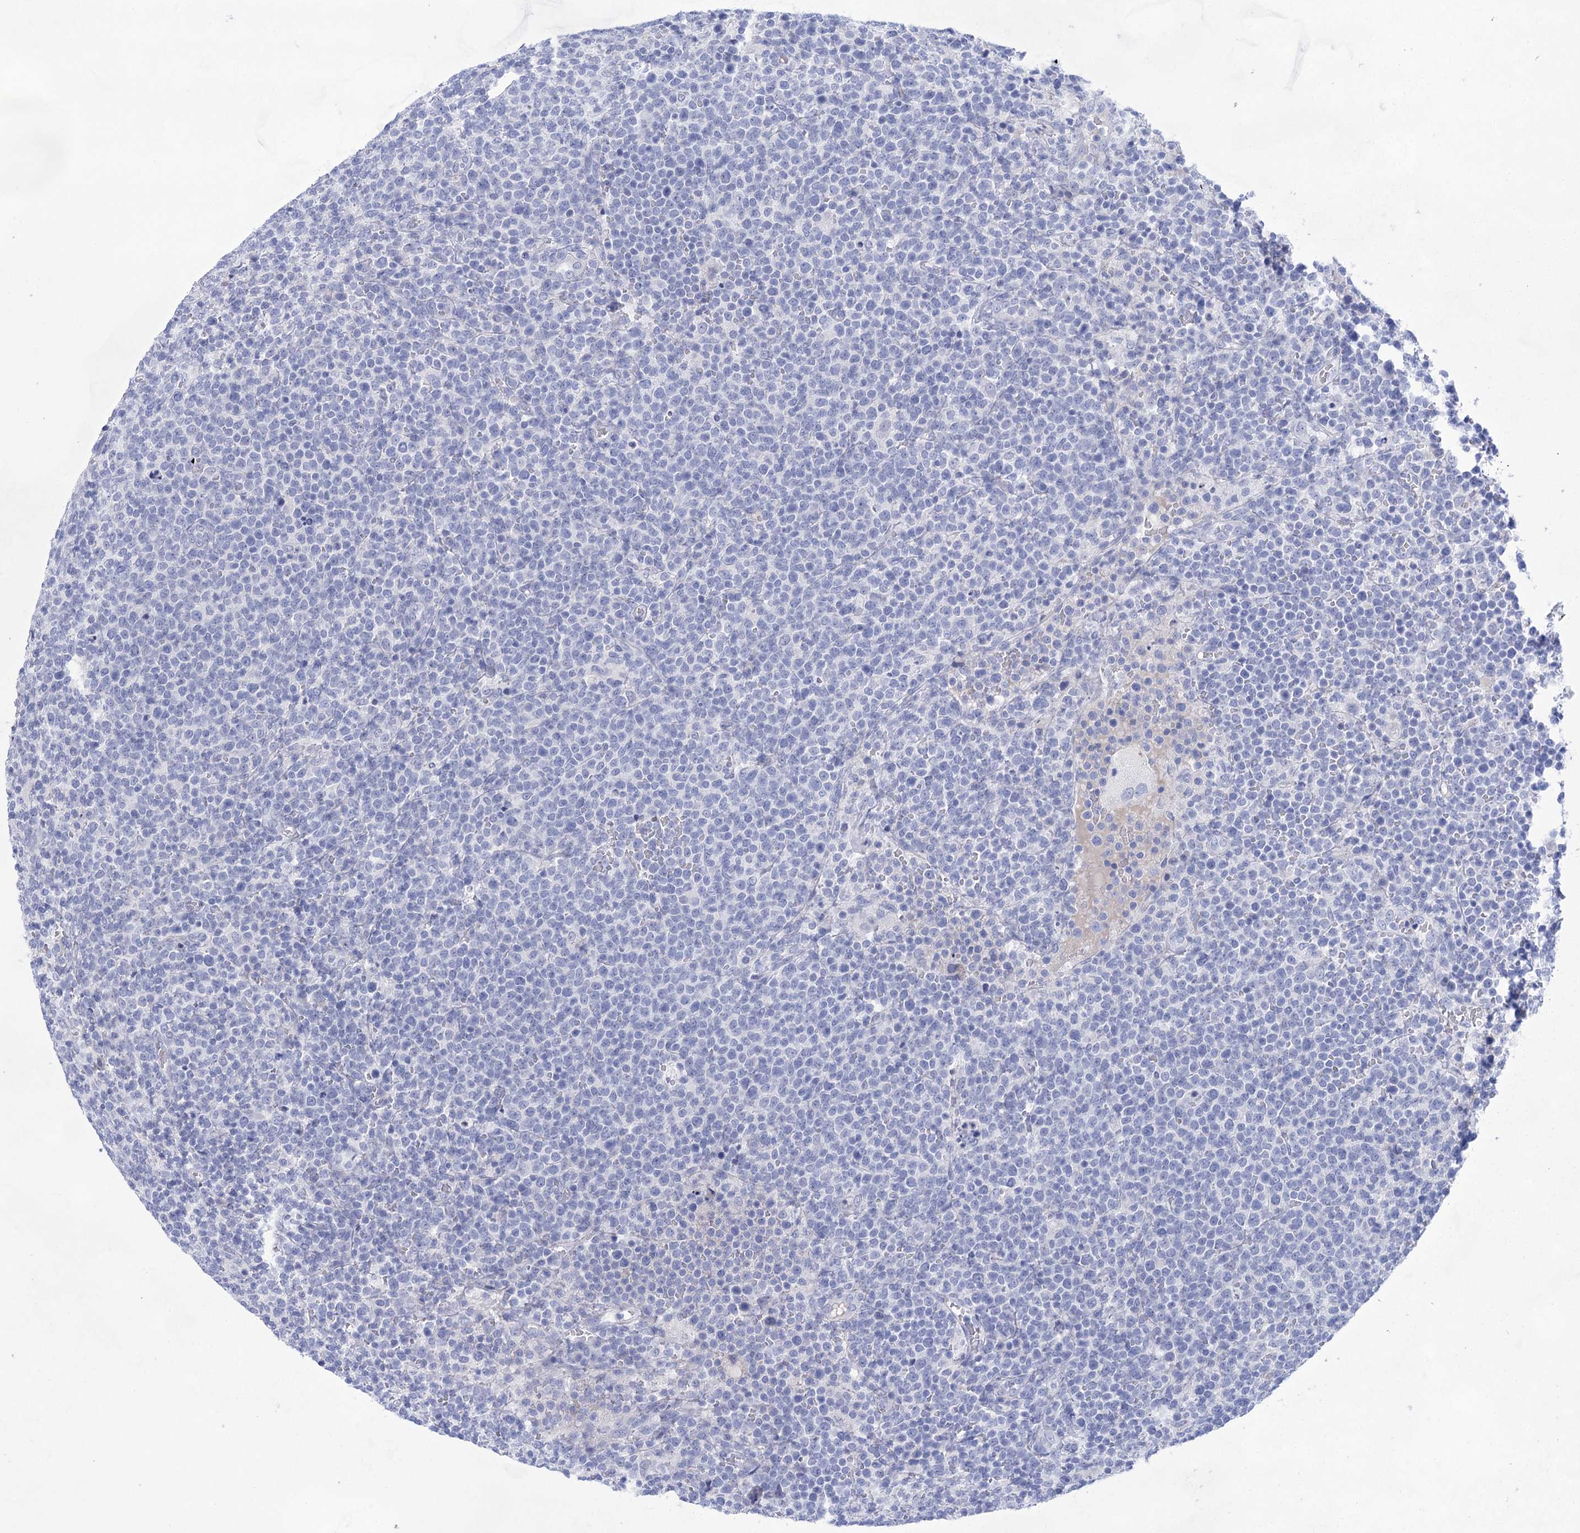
{"staining": {"intensity": "negative", "quantity": "none", "location": "none"}, "tissue": "lymphoma", "cell_type": "Tumor cells", "image_type": "cancer", "snomed": [{"axis": "morphology", "description": "Malignant lymphoma, non-Hodgkin's type, High grade"}, {"axis": "topography", "description": "Lymph node"}], "caption": "High-grade malignant lymphoma, non-Hodgkin's type stained for a protein using IHC reveals no positivity tumor cells.", "gene": "LALBA", "patient": {"sex": "male", "age": 61}}